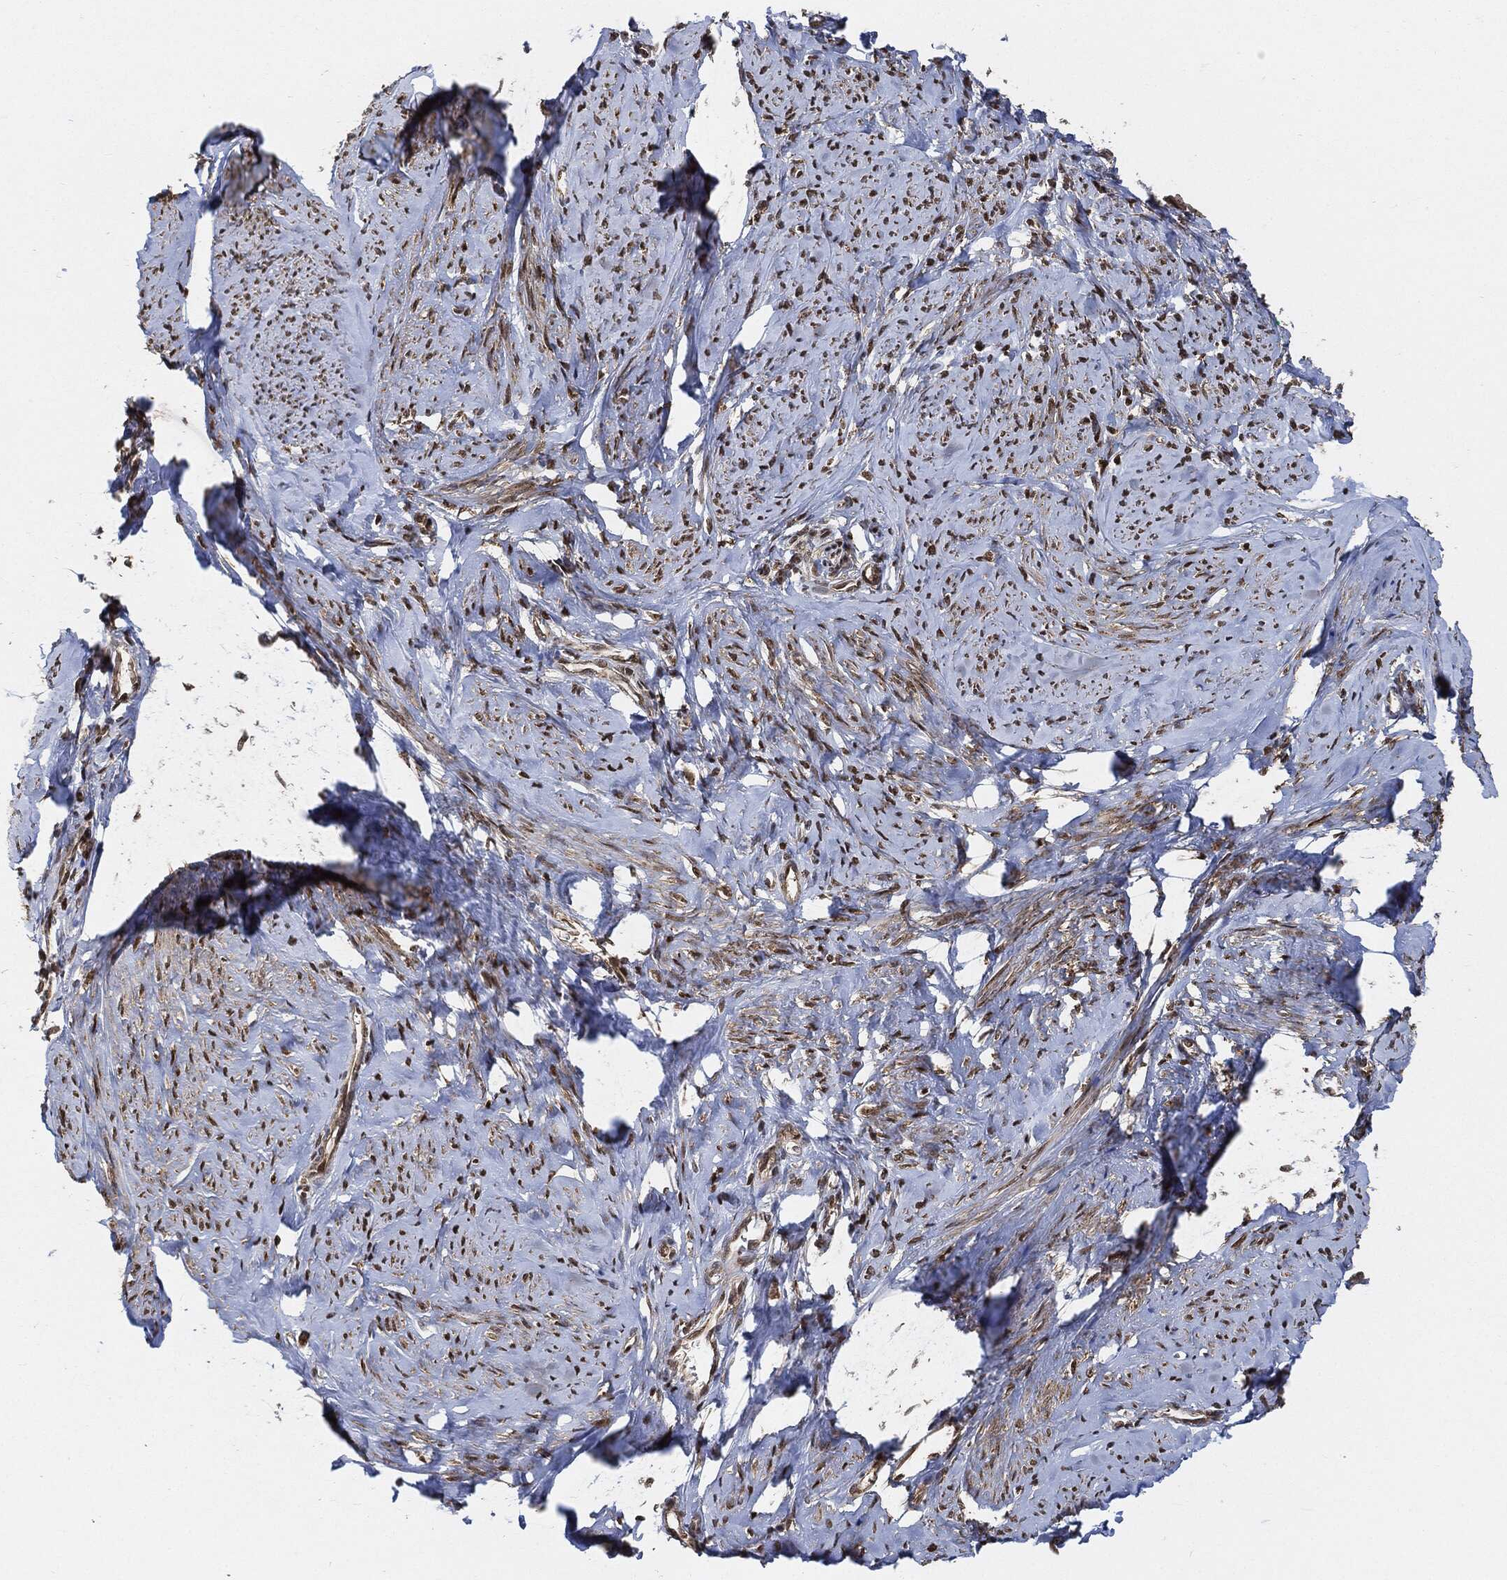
{"staining": {"intensity": "weak", "quantity": ">75%", "location": "cytoplasmic/membranous"}, "tissue": "smooth muscle", "cell_type": "Smooth muscle cells", "image_type": "normal", "snomed": [{"axis": "morphology", "description": "Normal tissue, NOS"}, {"axis": "topography", "description": "Smooth muscle"}], "caption": "Unremarkable smooth muscle was stained to show a protein in brown. There is low levels of weak cytoplasmic/membranous staining in approximately >75% of smooth muscle cells.", "gene": "CUTA", "patient": {"sex": "female", "age": 48}}